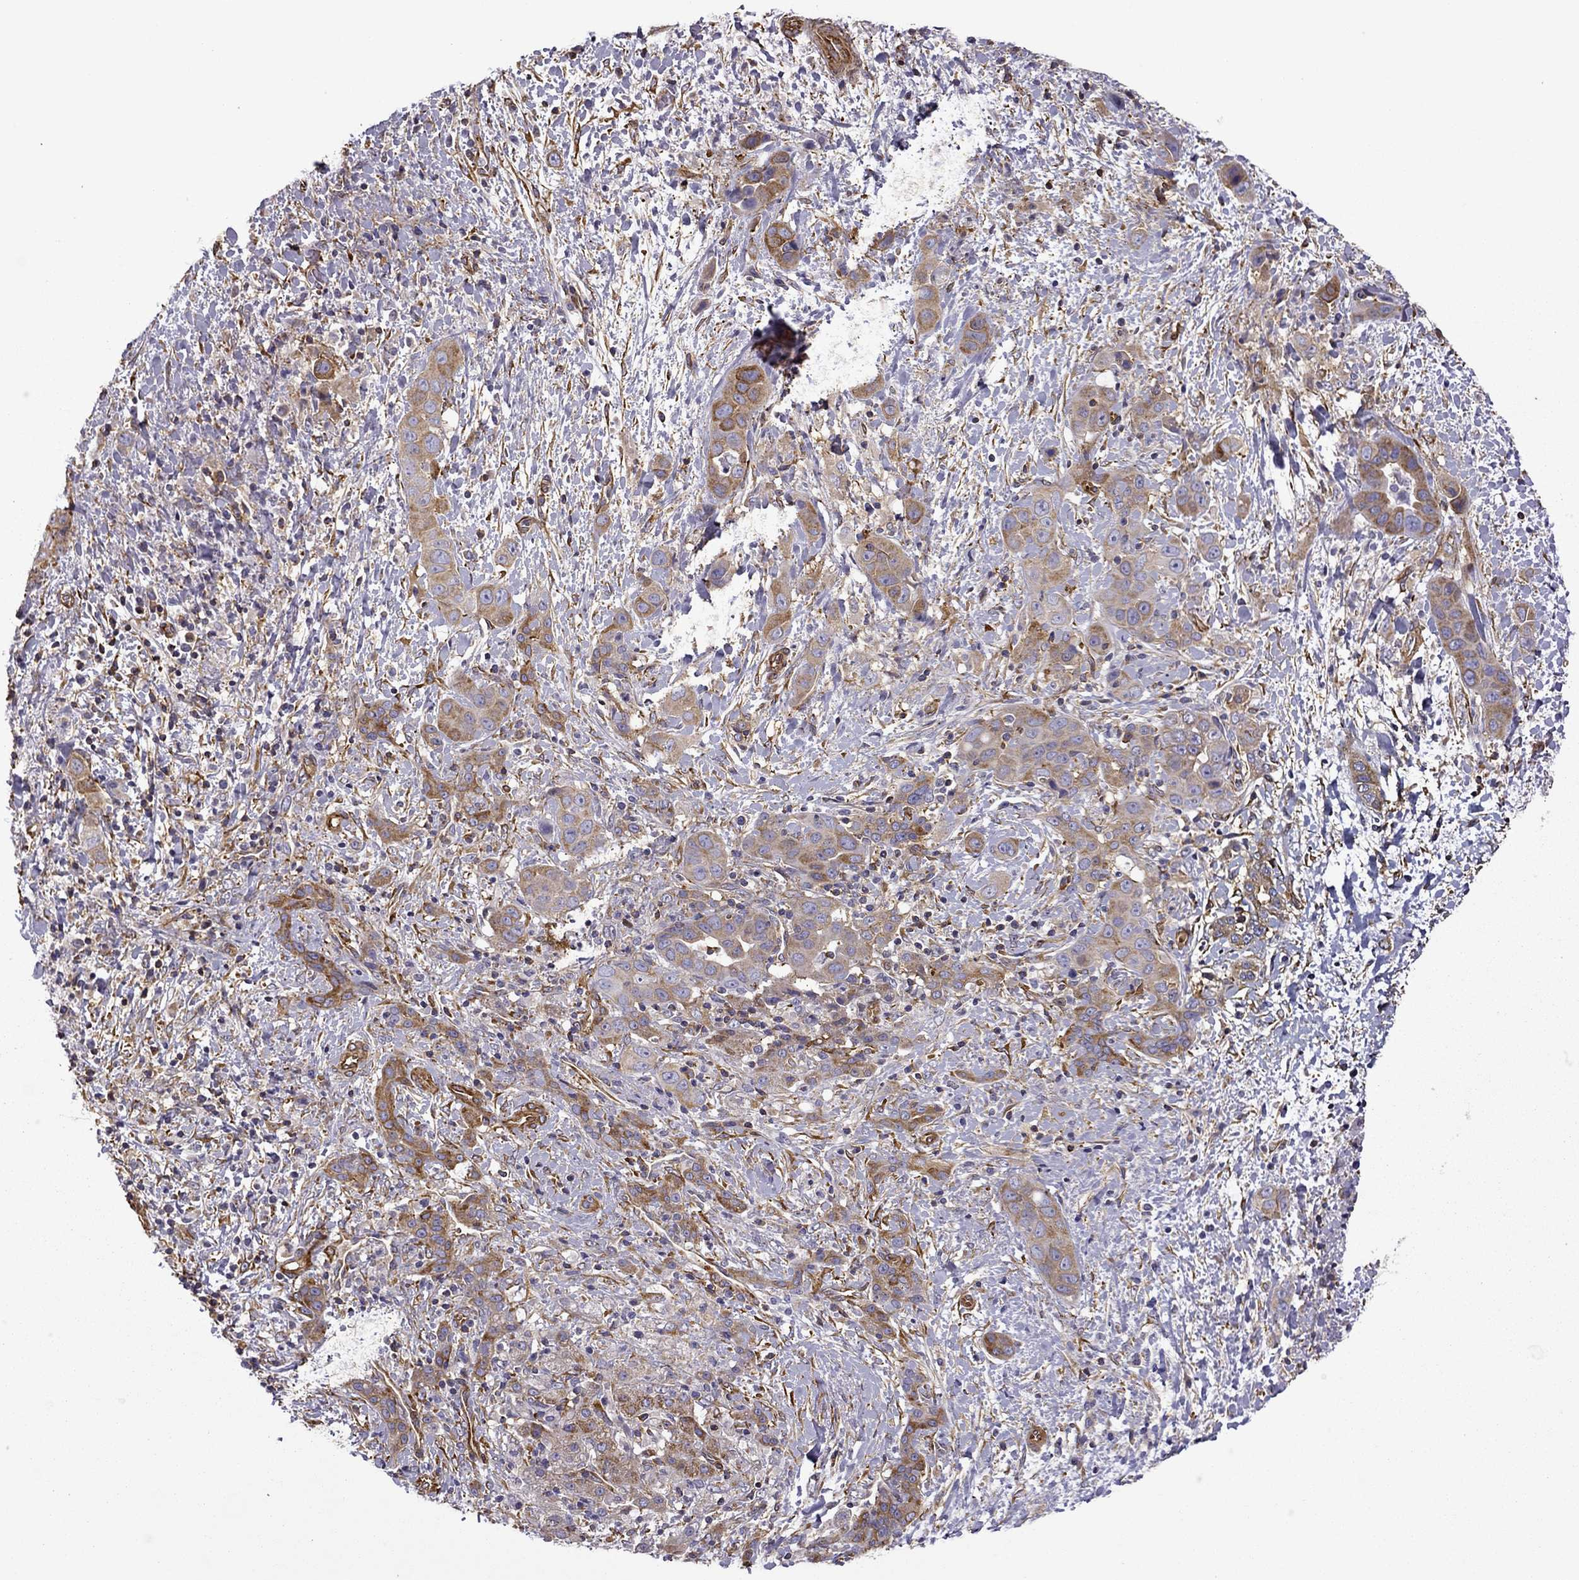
{"staining": {"intensity": "strong", "quantity": "<25%", "location": "cytoplasmic/membranous"}, "tissue": "liver cancer", "cell_type": "Tumor cells", "image_type": "cancer", "snomed": [{"axis": "morphology", "description": "Cholangiocarcinoma"}, {"axis": "topography", "description": "Liver"}], "caption": "Liver cancer stained with immunohistochemistry (IHC) exhibits strong cytoplasmic/membranous staining in about <25% of tumor cells.", "gene": "MAP4", "patient": {"sex": "female", "age": 52}}